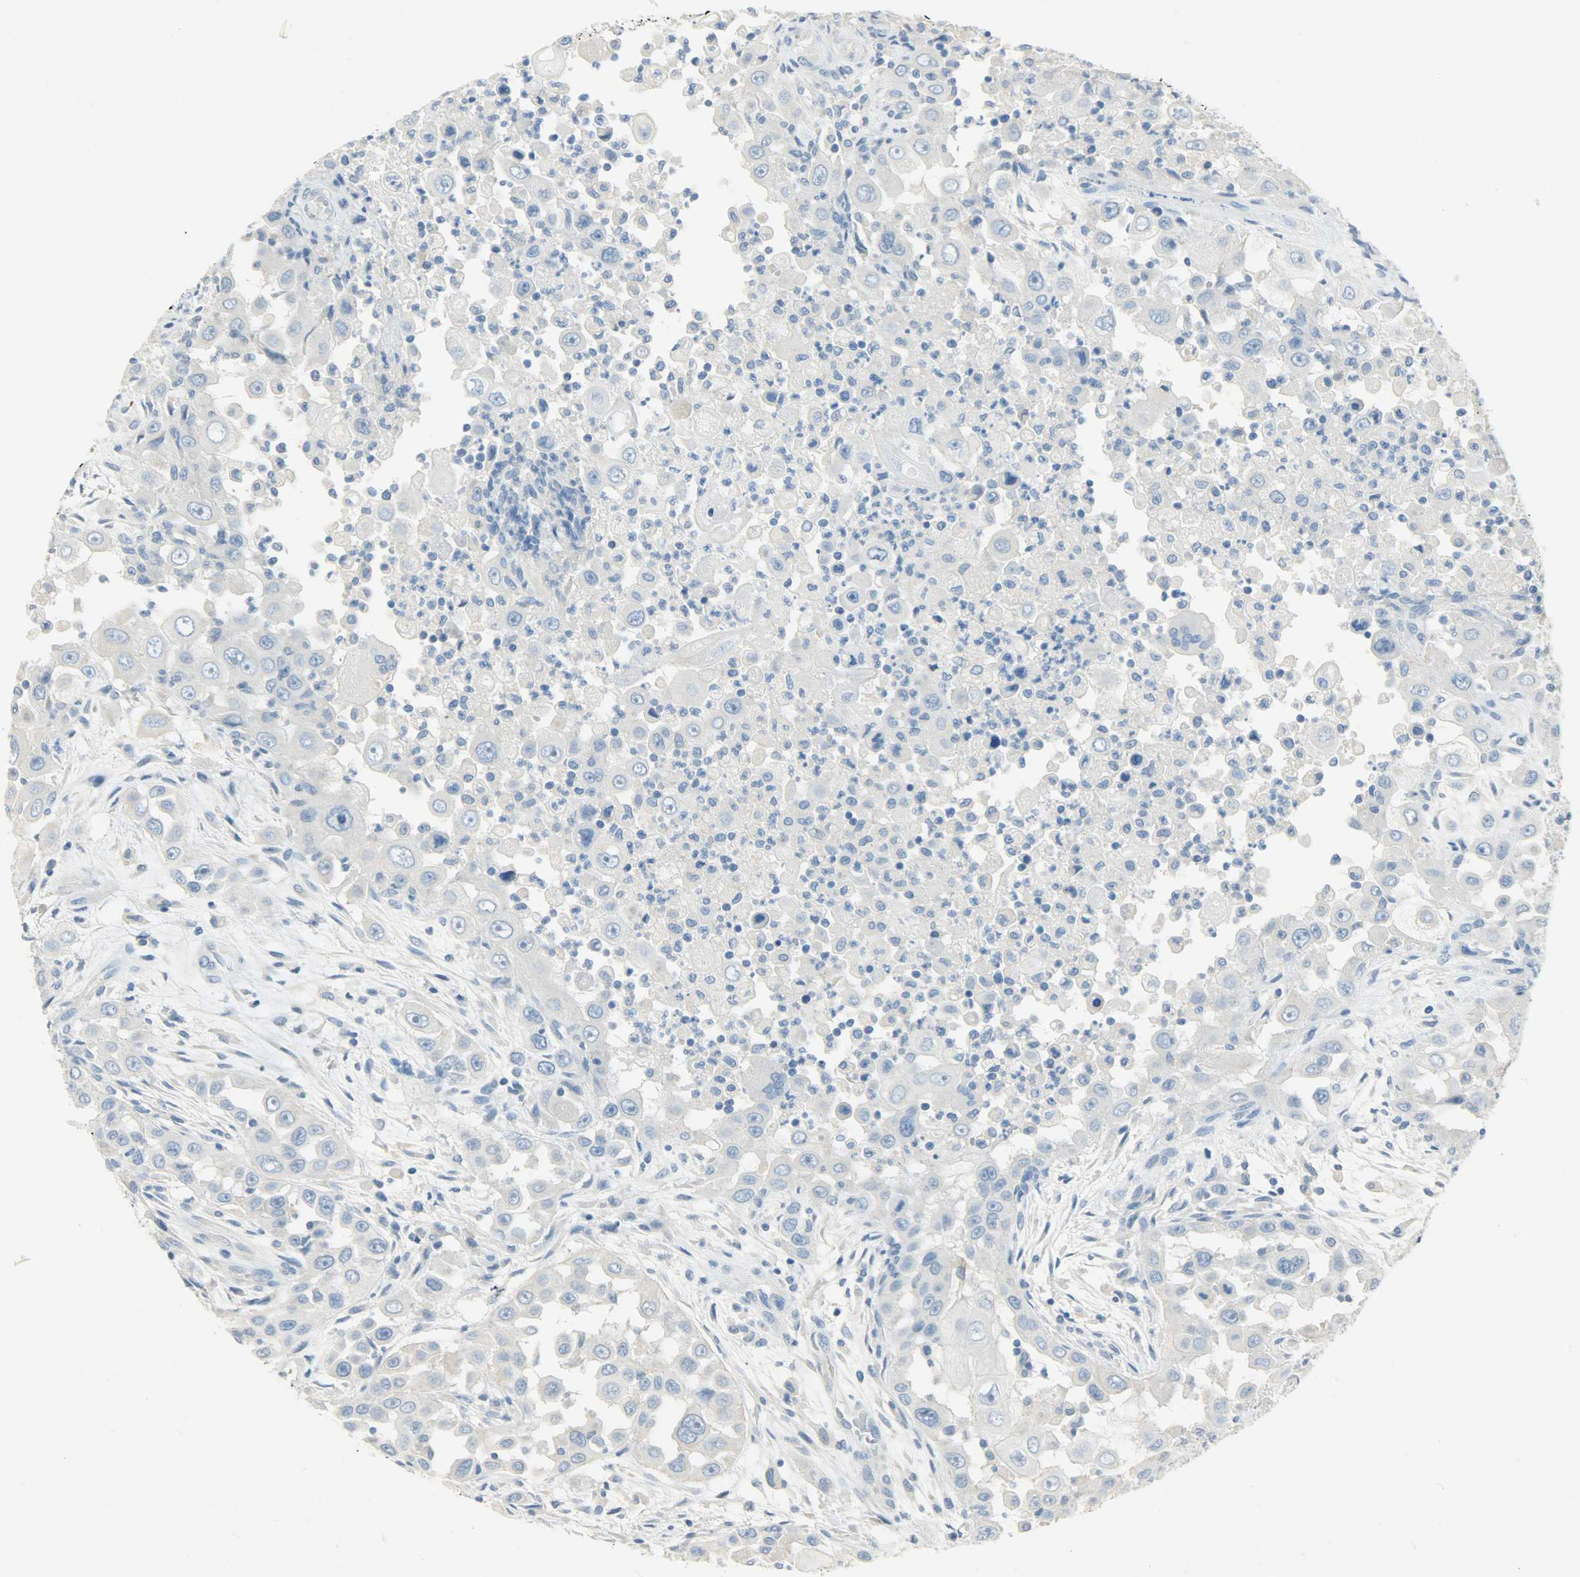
{"staining": {"intensity": "negative", "quantity": "none", "location": "none"}, "tissue": "head and neck cancer", "cell_type": "Tumor cells", "image_type": "cancer", "snomed": [{"axis": "morphology", "description": "Carcinoma, NOS"}, {"axis": "topography", "description": "Head-Neck"}], "caption": "Immunohistochemistry histopathology image of neoplastic tissue: head and neck cancer (carcinoma) stained with DAB reveals no significant protein expression in tumor cells.", "gene": "PROM1", "patient": {"sex": "male", "age": 87}}